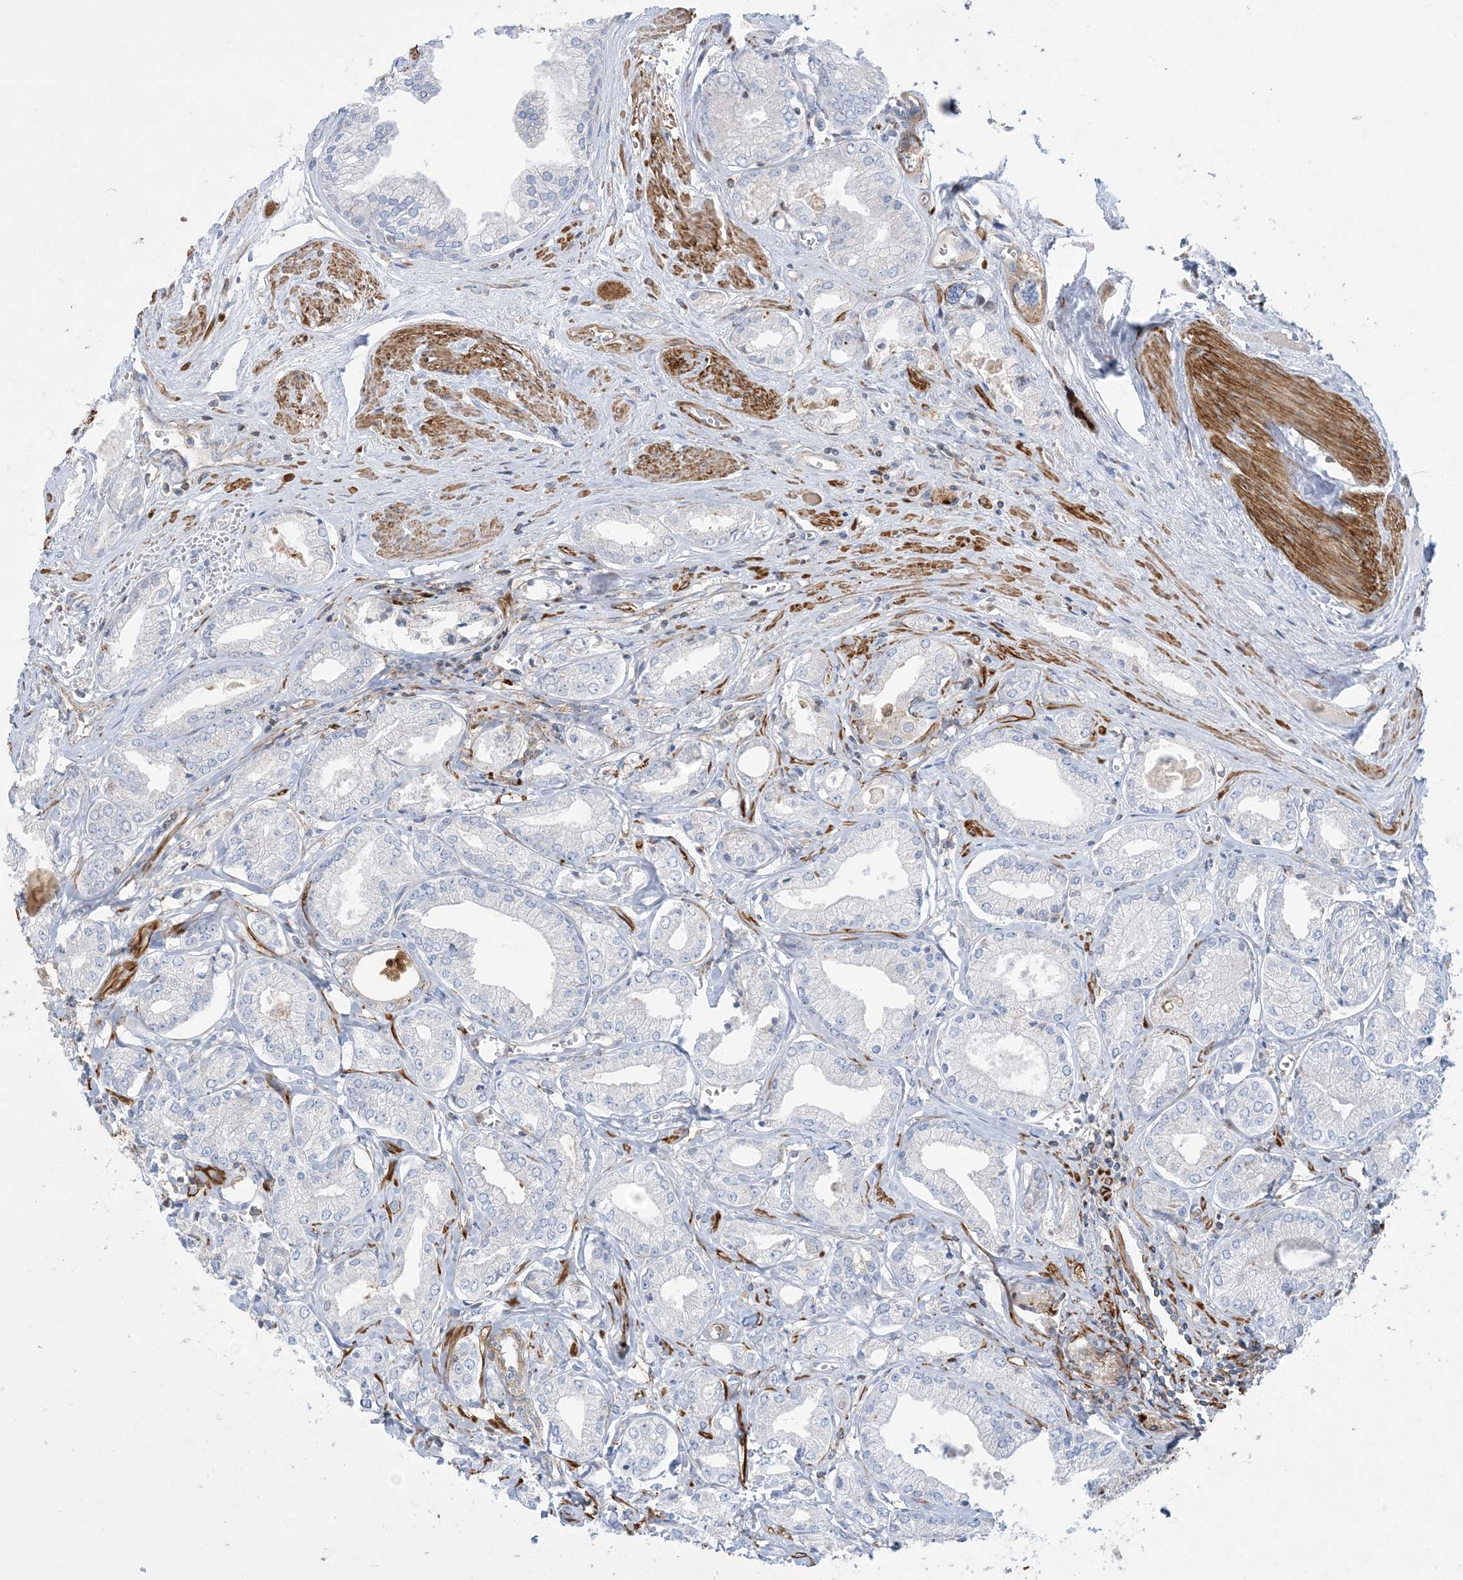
{"staining": {"intensity": "negative", "quantity": "none", "location": "none"}, "tissue": "prostate cancer", "cell_type": "Tumor cells", "image_type": "cancer", "snomed": [{"axis": "morphology", "description": "Adenocarcinoma, Low grade"}, {"axis": "topography", "description": "Prostate"}], "caption": "An IHC image of prostate cancer is shown. There is no staining in tumor cells of prostate cancer.", "gene": "GTF3C2", "patient": {"sex": "male", "age": 60}}